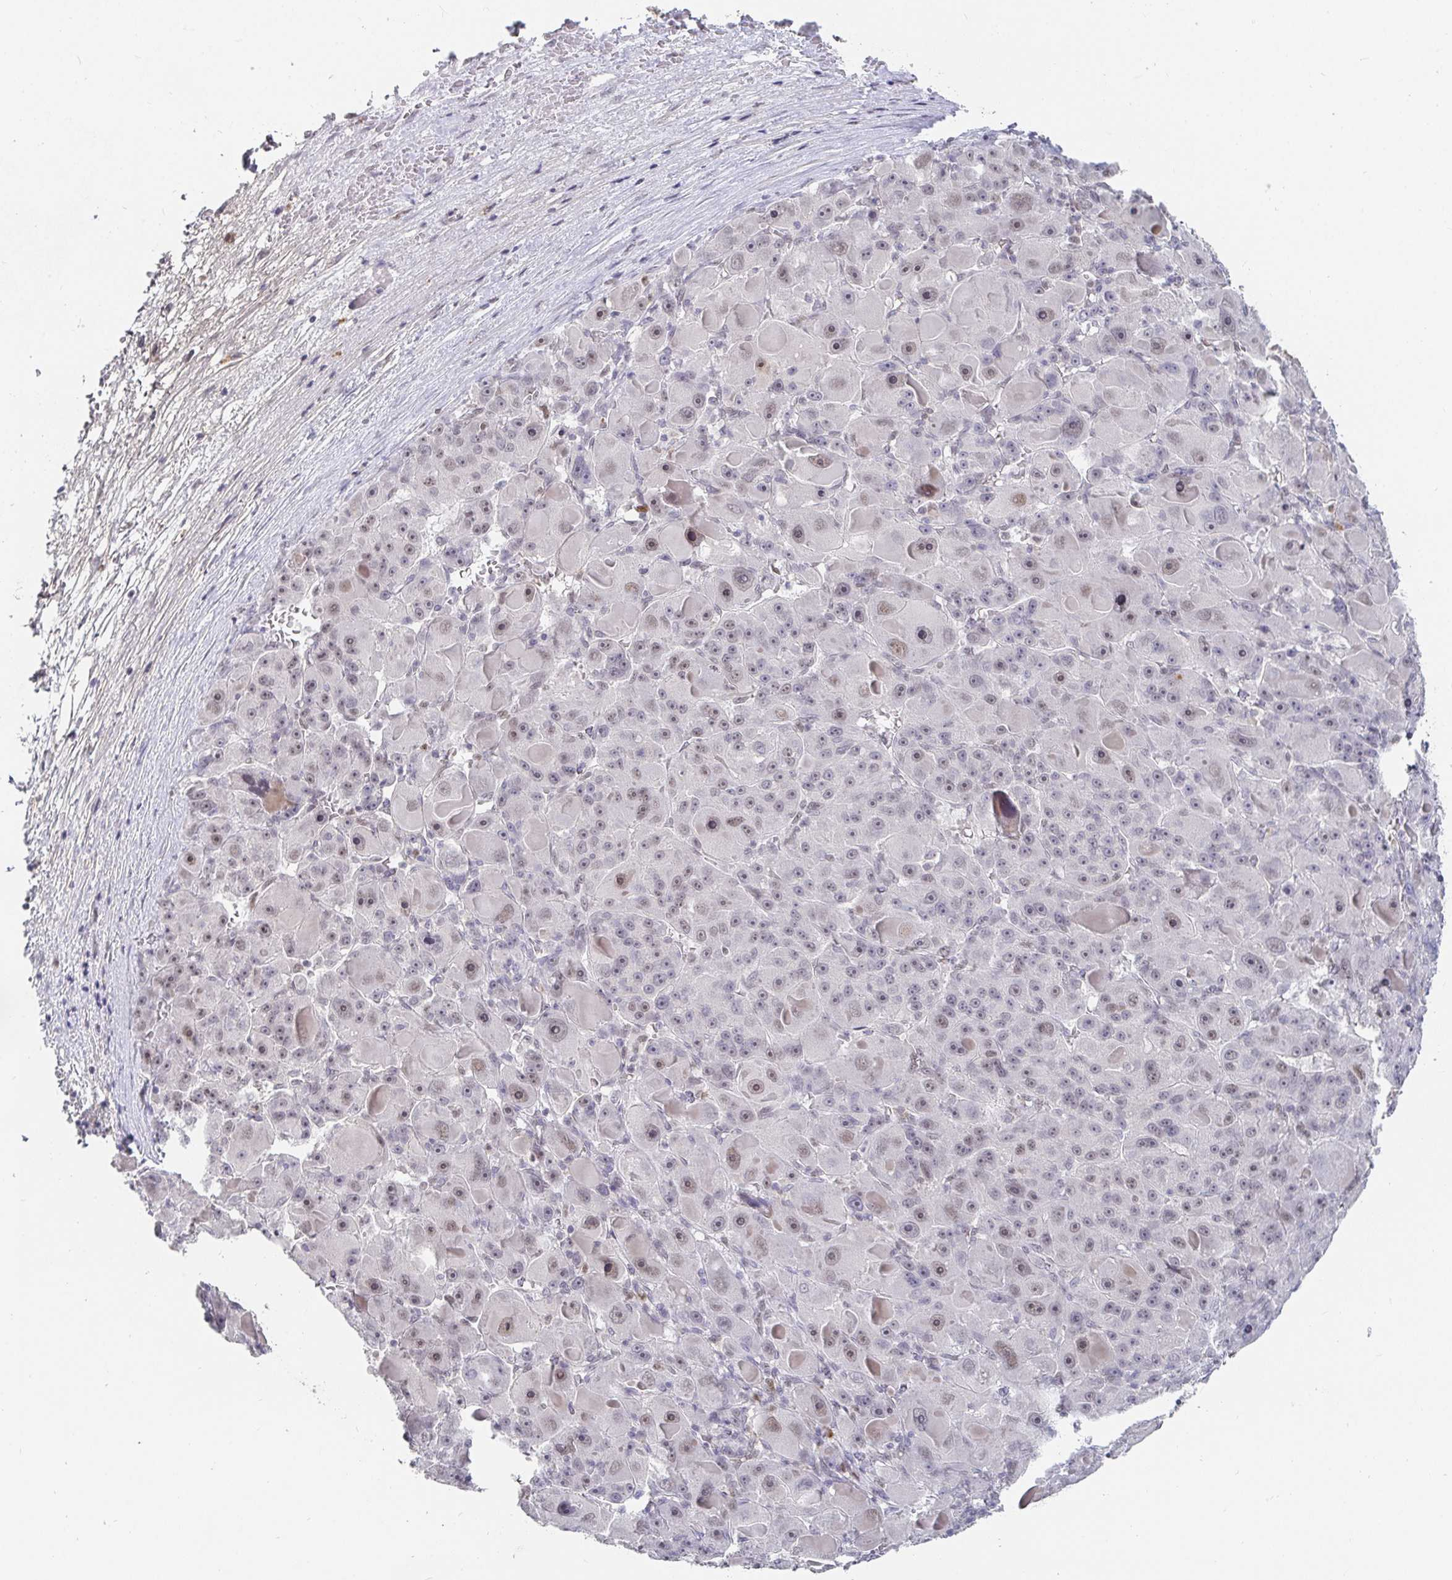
{"staining": {"intensity": "moderate", "quantity": "<25%", "location": "nuclear"}, "tissue": "liver cancer", "cell_type": "Tumor cells", "image_type": "cancer", "snomed": [{"axis": "morphology", "description": "Carcinoma, Hepatocellular, NOS"}, {"axis": "topography", "description": "Liver"}], "caption": "Immunohistochemical staining of hepatocellular carcinoma (liver) demonstrates low levels of moderate nuclear positivity in approximately <25% of tumor cells.", "gene": "RCOR1", "patient": {"sex": "male", "age": 76}}